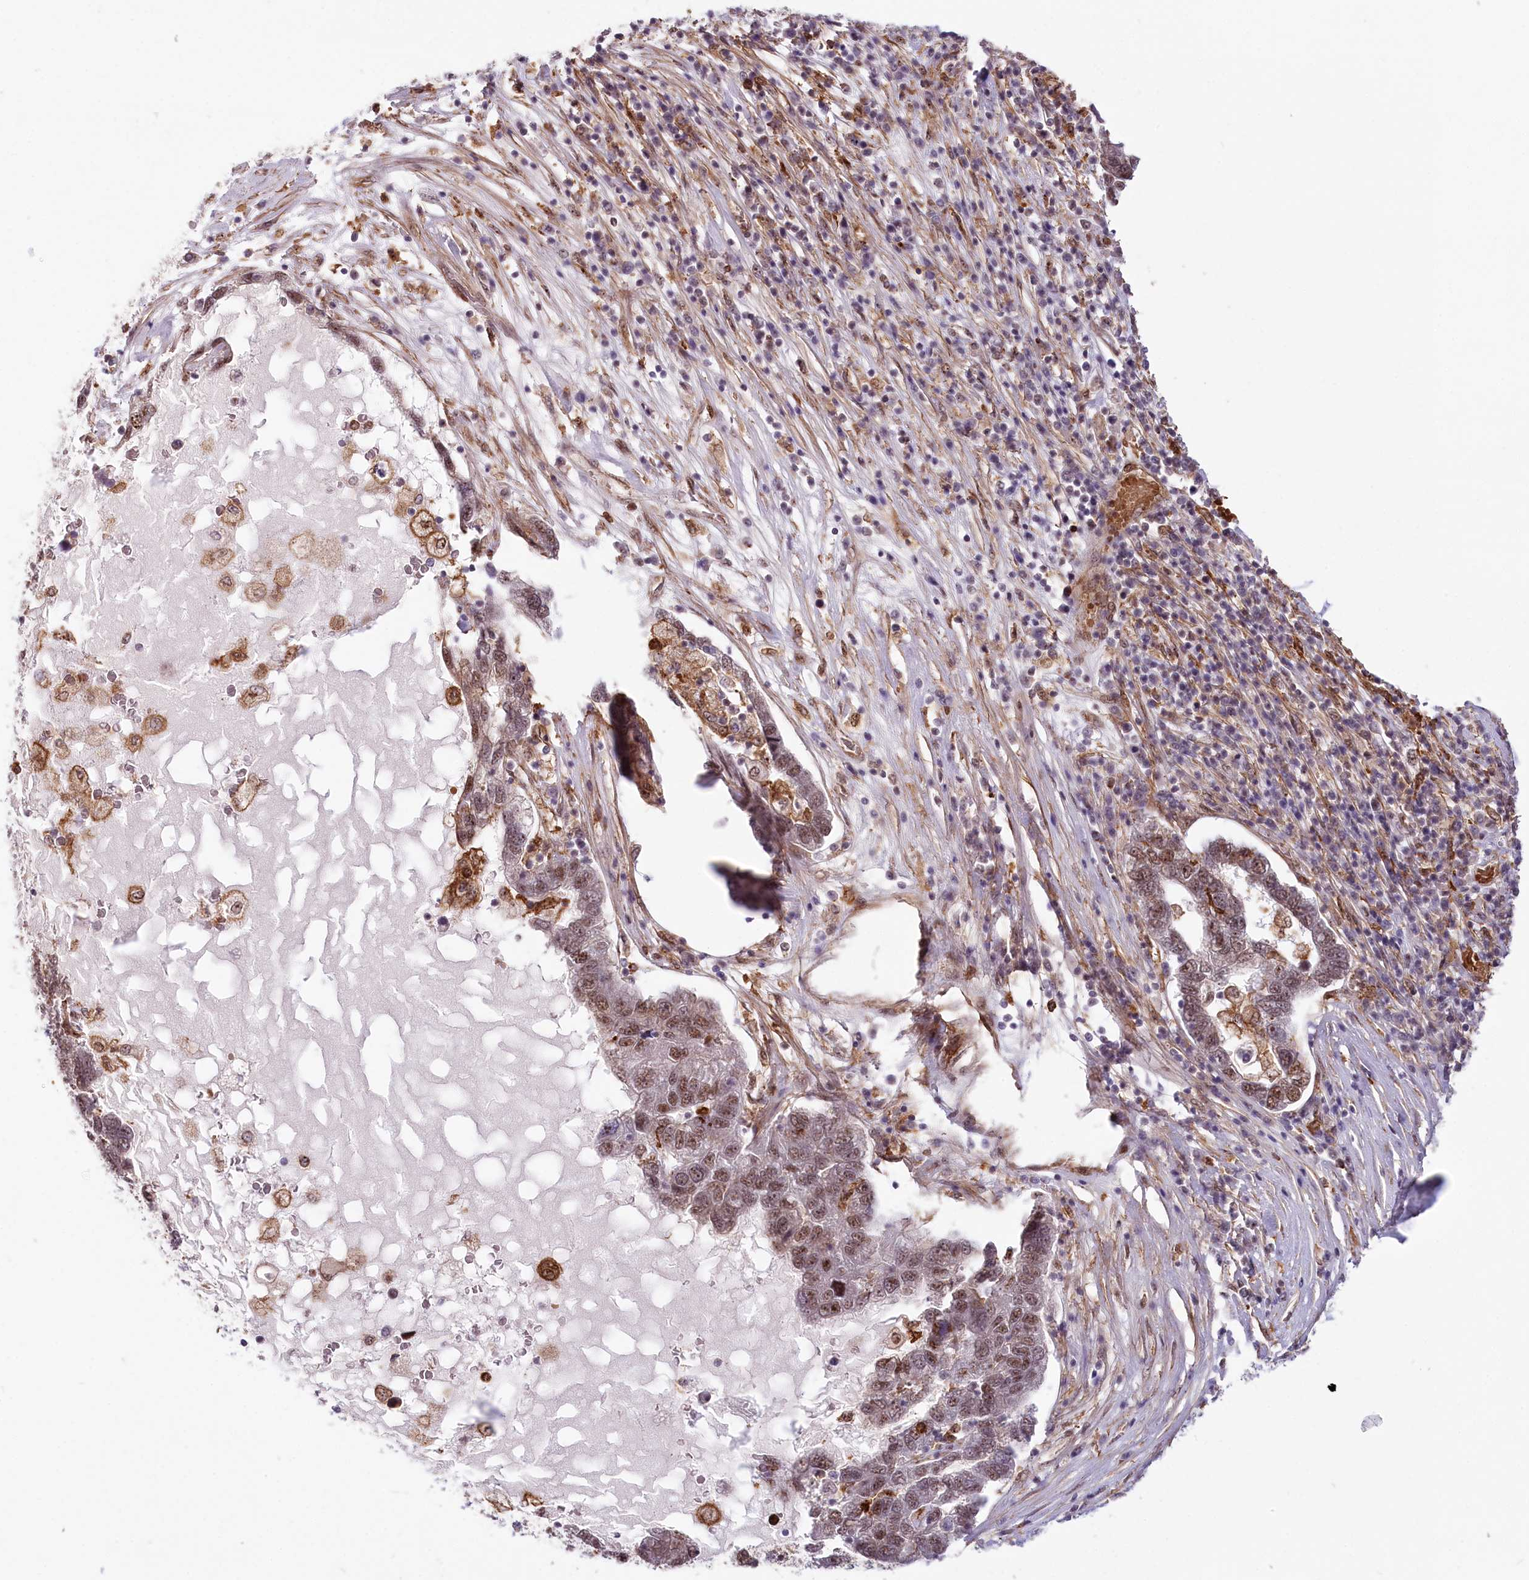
{"staining": {"intensity": "moderate", "quantity": "25%-75%", "location": "nuclear"}, "tissue": "pancreatic cancer", "cell_type": "Tumor cells", "image_type": "cancer", "snomed": [{"axis": "morphology", "description": "Adenocarcinoma, NOS"}, {"axis": "topography", "description": "Pancreas"}], "caption": "Immunohistochemistry (IHC) (DAB) staining of pancreatic cancer demonstrates moderate nuclear protein positivity in approximately 25%-75% of tumor cells.", "gene": "TUBGCP2", "patient": {"sex": "female", "age": 61}}